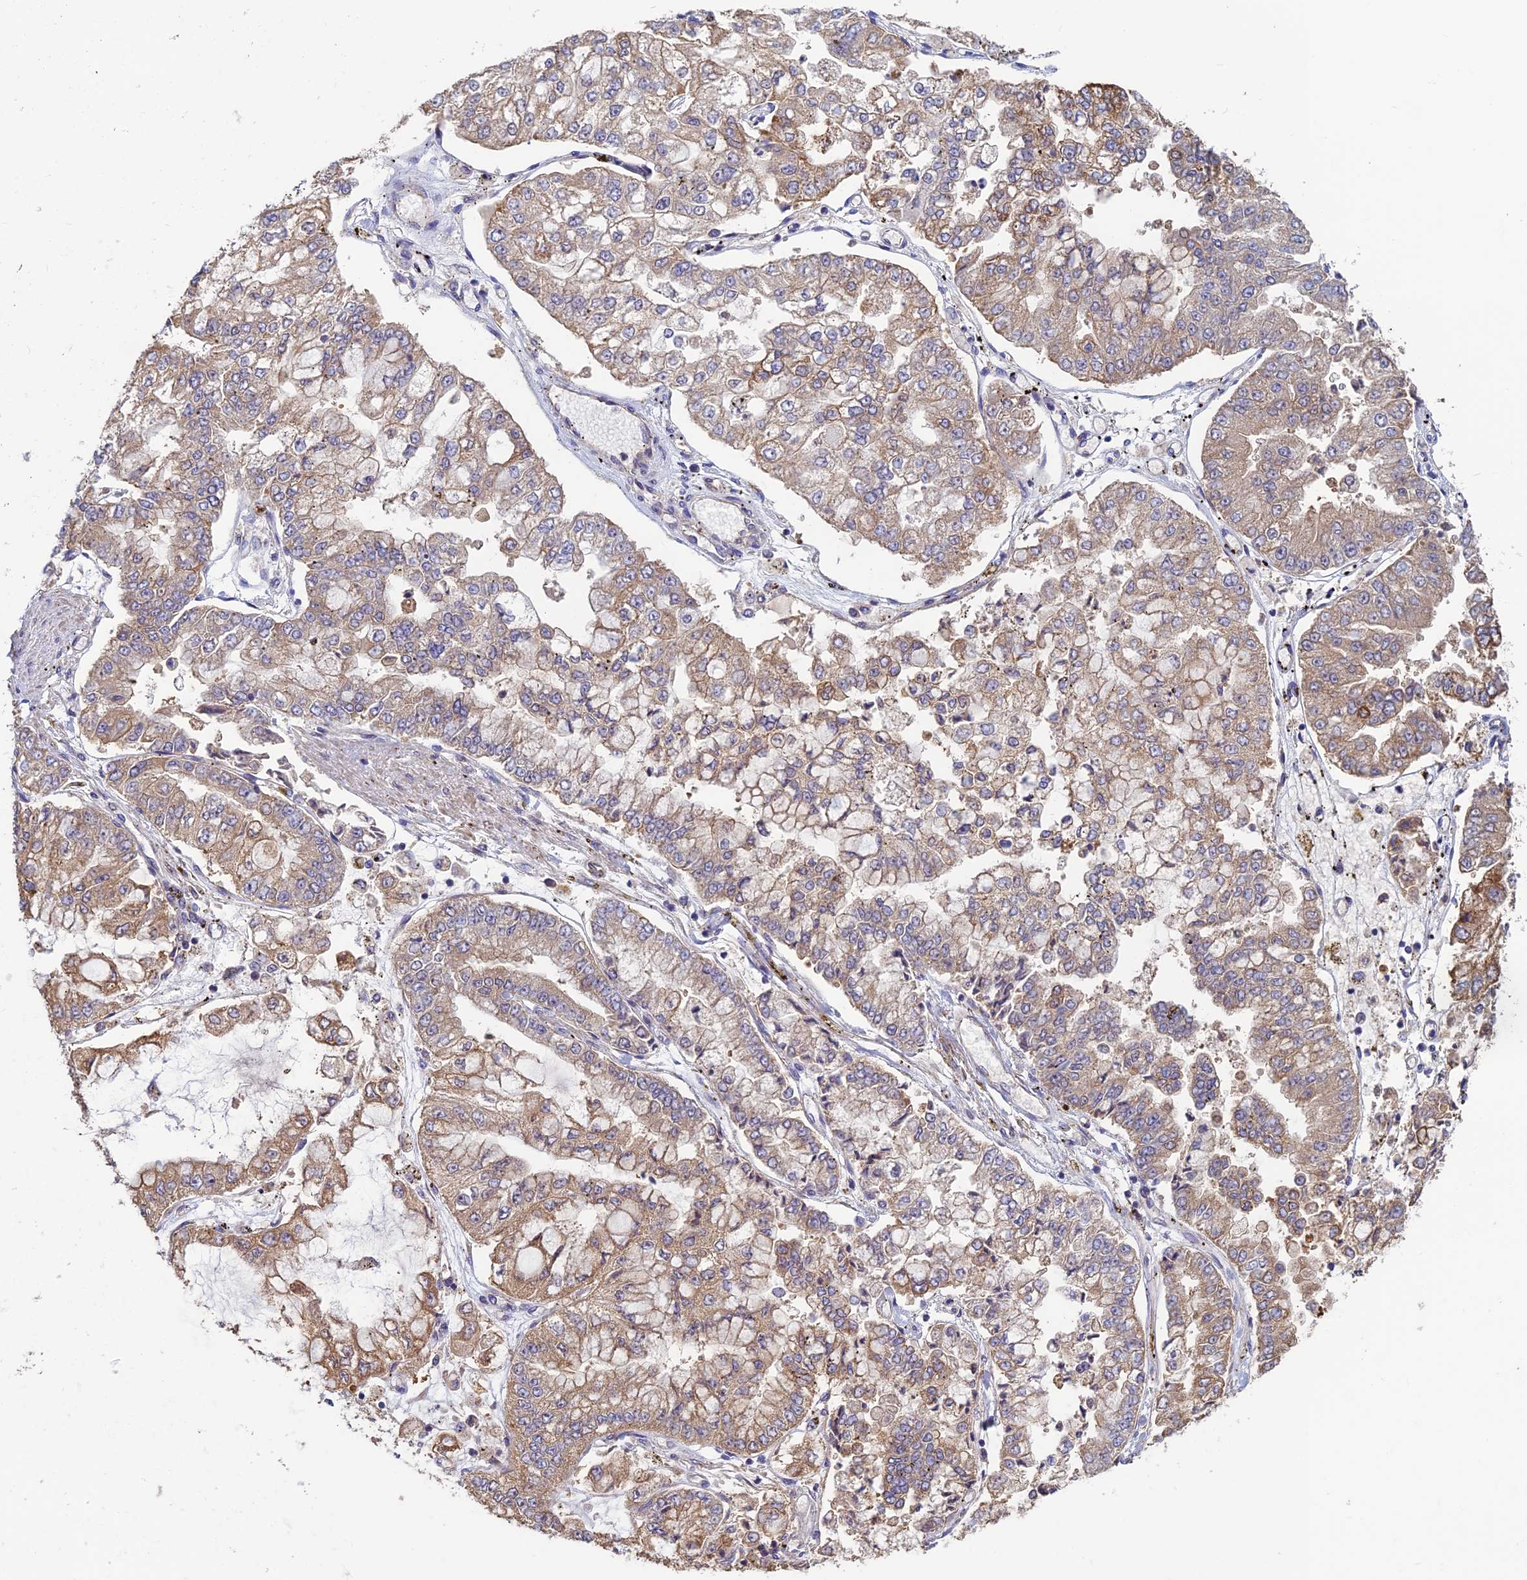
{"staining": {"intensity": "weak", "quantity": ">75%", "location": "cytoplasmic/membranous"}, "tissue": "stomach cancer", "cell_type": "Tumor cells", "image_type": "cancer", "snomed": [{"axis": "morphology", "description": "Adenocarcinoma, NOS"}, {"axis": "topography", "description": "Stomach"}], "caption": "Protein analysis of stomach adenocarcinoma tissue displays weak cytoplasmic/membranous staining in approximately >75% of tumor cells.", "gene": "HECA", "patient": {"sex": "male", "age": 76}}